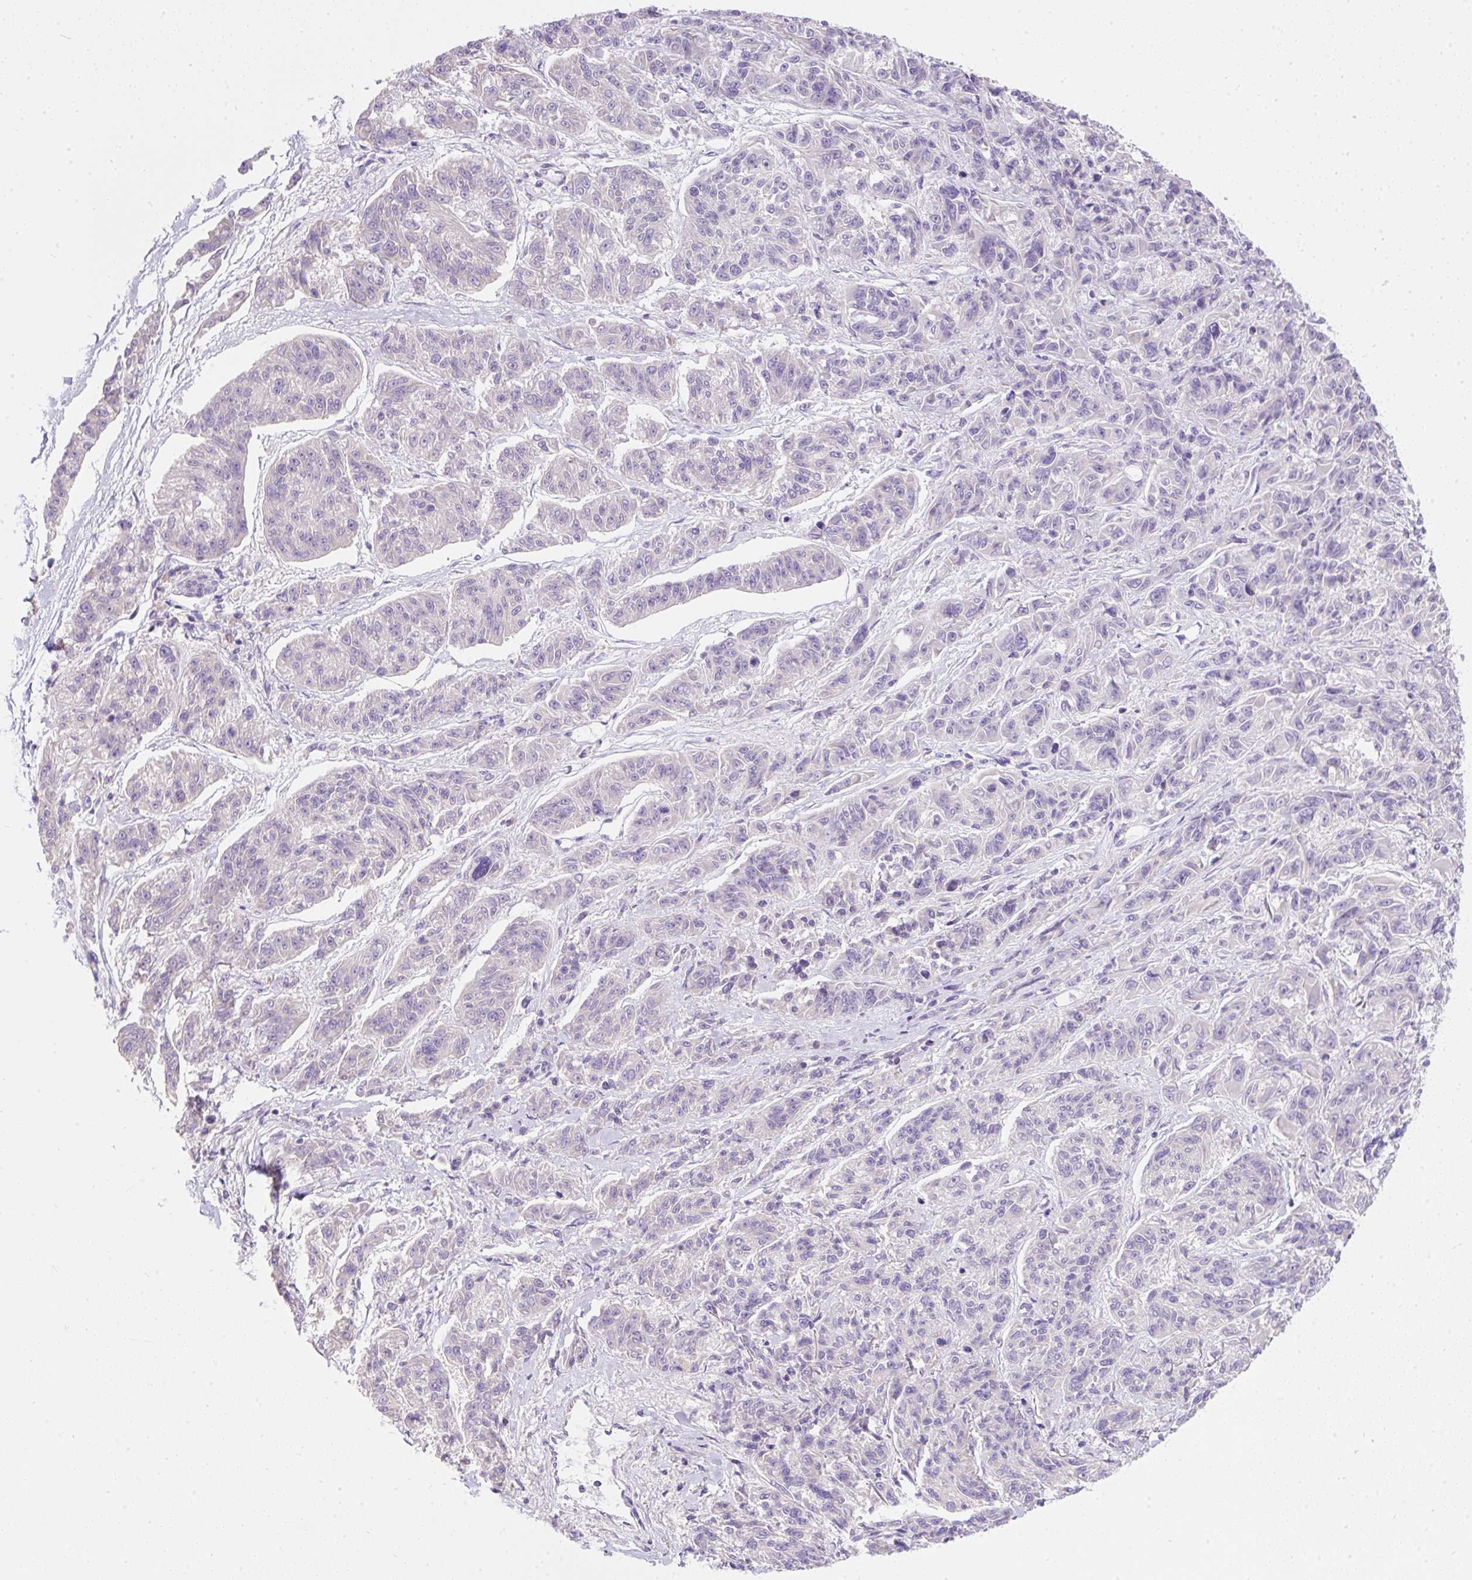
{"staining": {"intensity": "negative", "quantity": "none", "location": "none"}, "tissue": "melanoma", "cell_type": "Tumor cells", "image_type": "cancer", "snomed": [{"axis": "morphology", "description": "Malignant melanoma, NOS"}, {"axis": "topography", "description": "Skin"}], "caption": "A high-resolution histopathology image shows IHC staining of melanoma, which reveals no significant staining in tumor cells.", "gene": "SUSD5", "patient": {"sex": "male", "age": 53}}